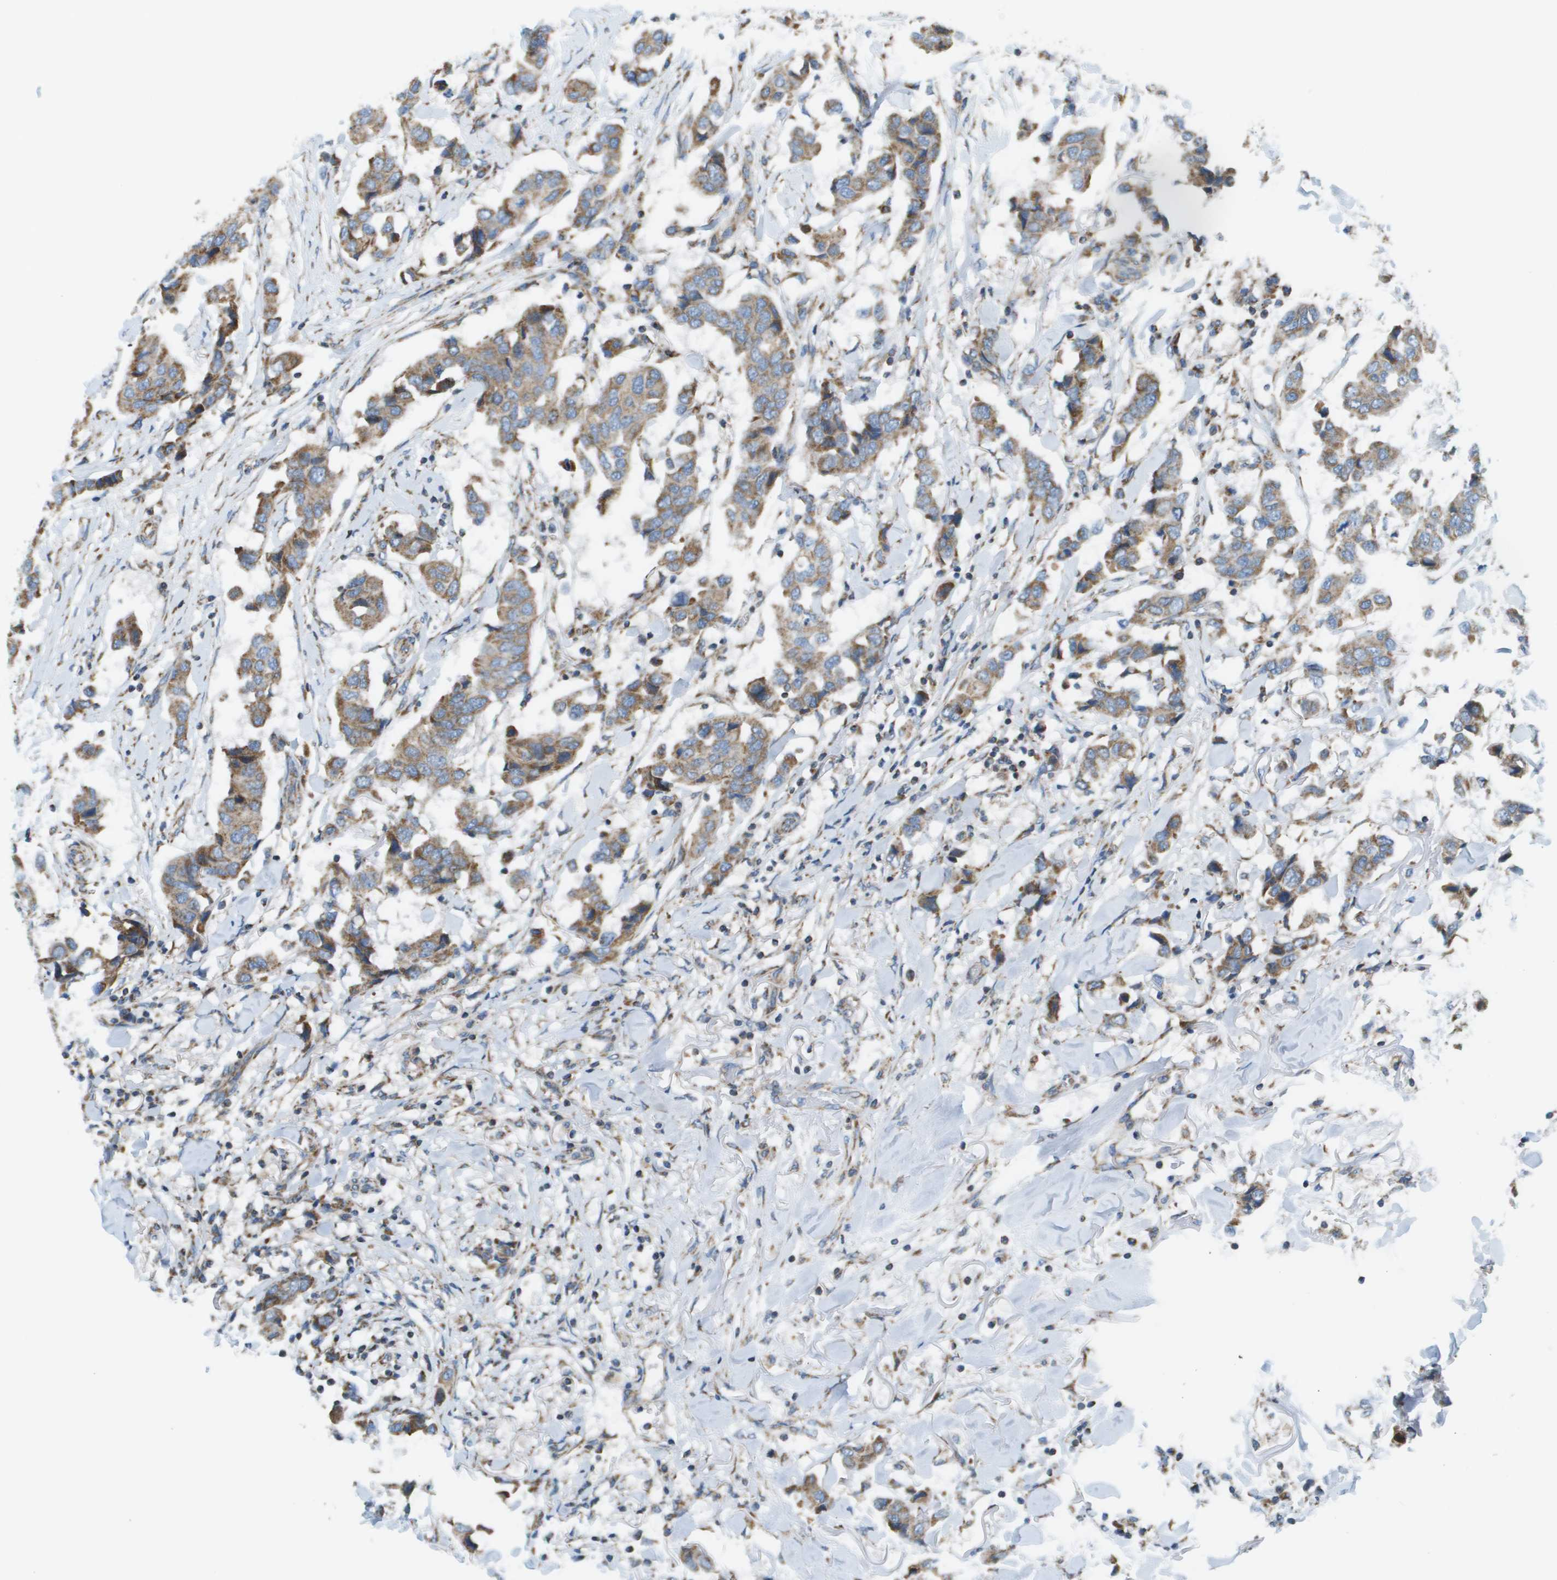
{"staining": {"intensity": "moderate", "quantity": ">75%", "location": "cytoplasmic/membranous"}, "tissue": "breast cancer", "cell_type": "Tumor cells", "image_type": "cancer", "snomed": [{"axis": "morphology", "description": "Duct carcinoma"}, {"axis": "topography", "description": "Breast"}], "caption": "High-magnification brightfield microscopy of breast cancer stained with DAB (3,3'-diaminobenzidine) (brown) and counterstained with hematoxylin (blue). tumor cells exhibit moderate cytoplasmic/membranous expression is seen in about>75% of cells. (IHC, brightfield microscopy, high magnification).", "gene": "TAOK3", "patient": {"sex": "female", "age": 80}}